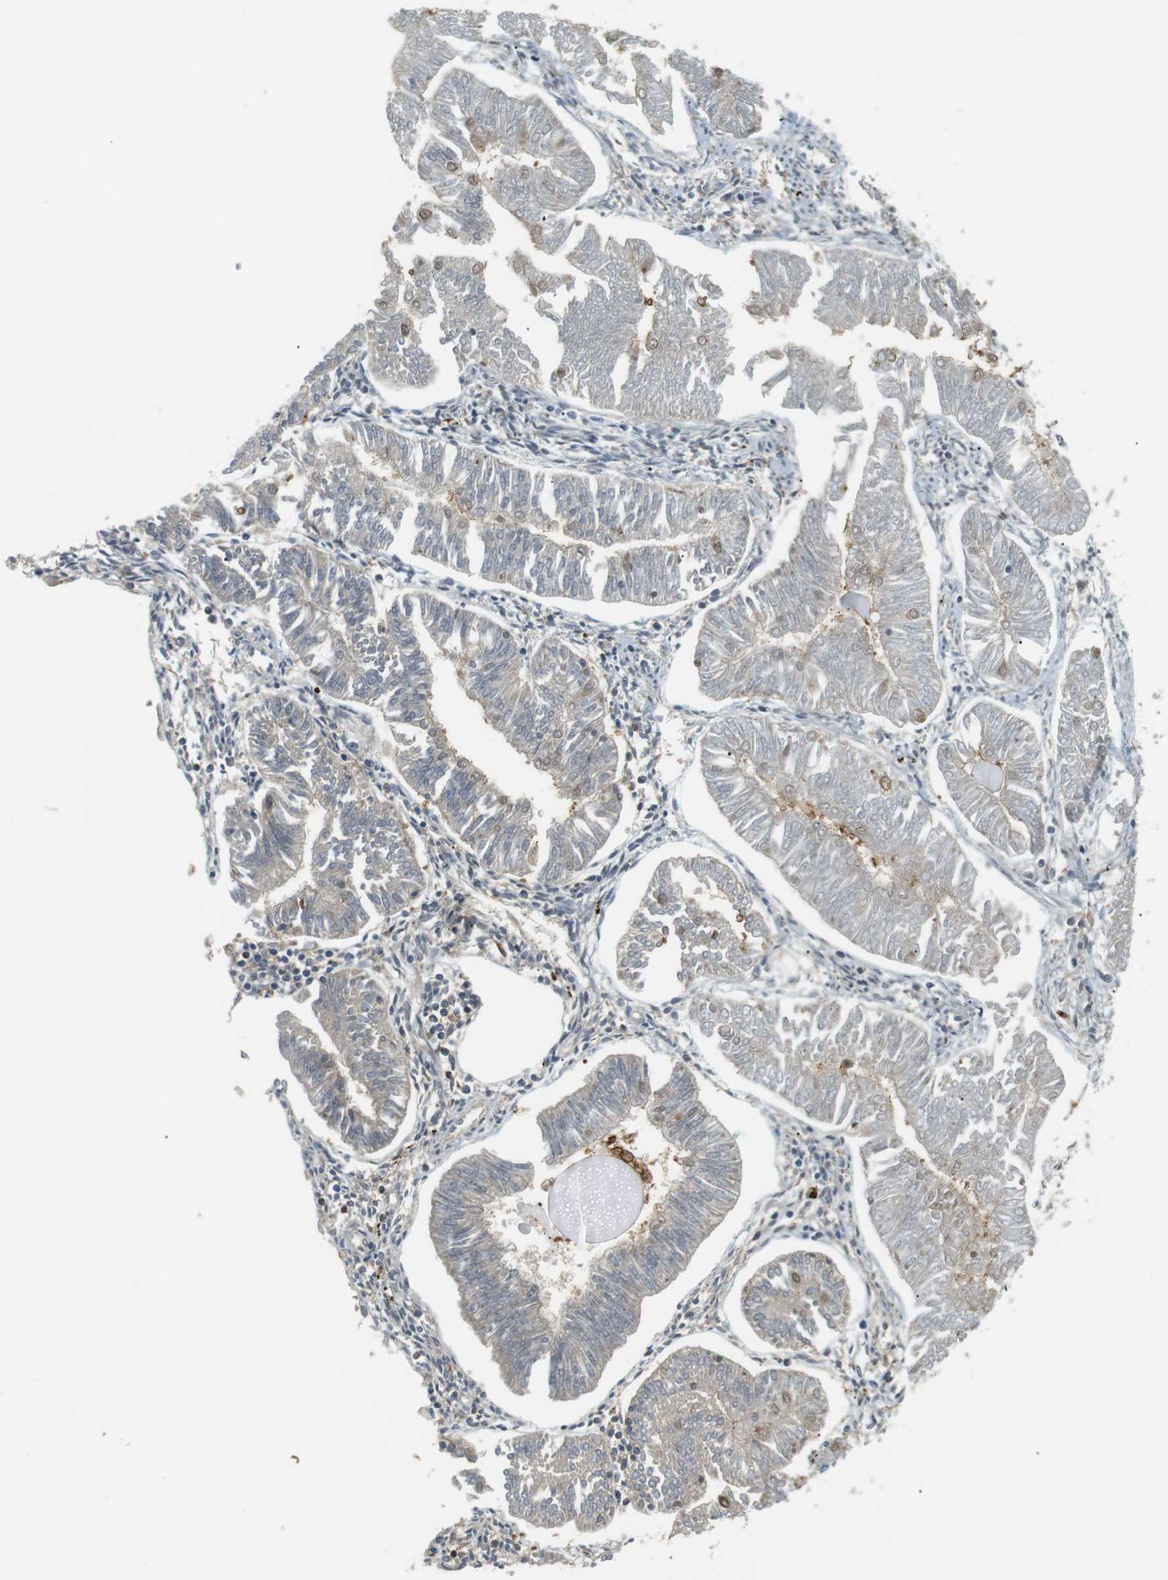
{"staining": {"intensity": "negative", "quantity": "none", "location": "none"}, "tissue": "endometrial cancer", "cell_type": "Tumor cells", "image_type": "cancer", "snomed": [{"axis": "morphology", "description": "Adenocarcinoma, NOS"}, {"axis": "topography", "description": "Endometrium"}], "caption": "The histopathology image exhibits no staining of tumor cells in adenocarcinoma (endometrial). The staining was performed using DAB to visualize the protein expression in brown, while the nuclei were stained in blue with hematoxylin (Magnification: 20x).", "gene": "P2RY1", "patient": {"sex": "female", "age": 53}}